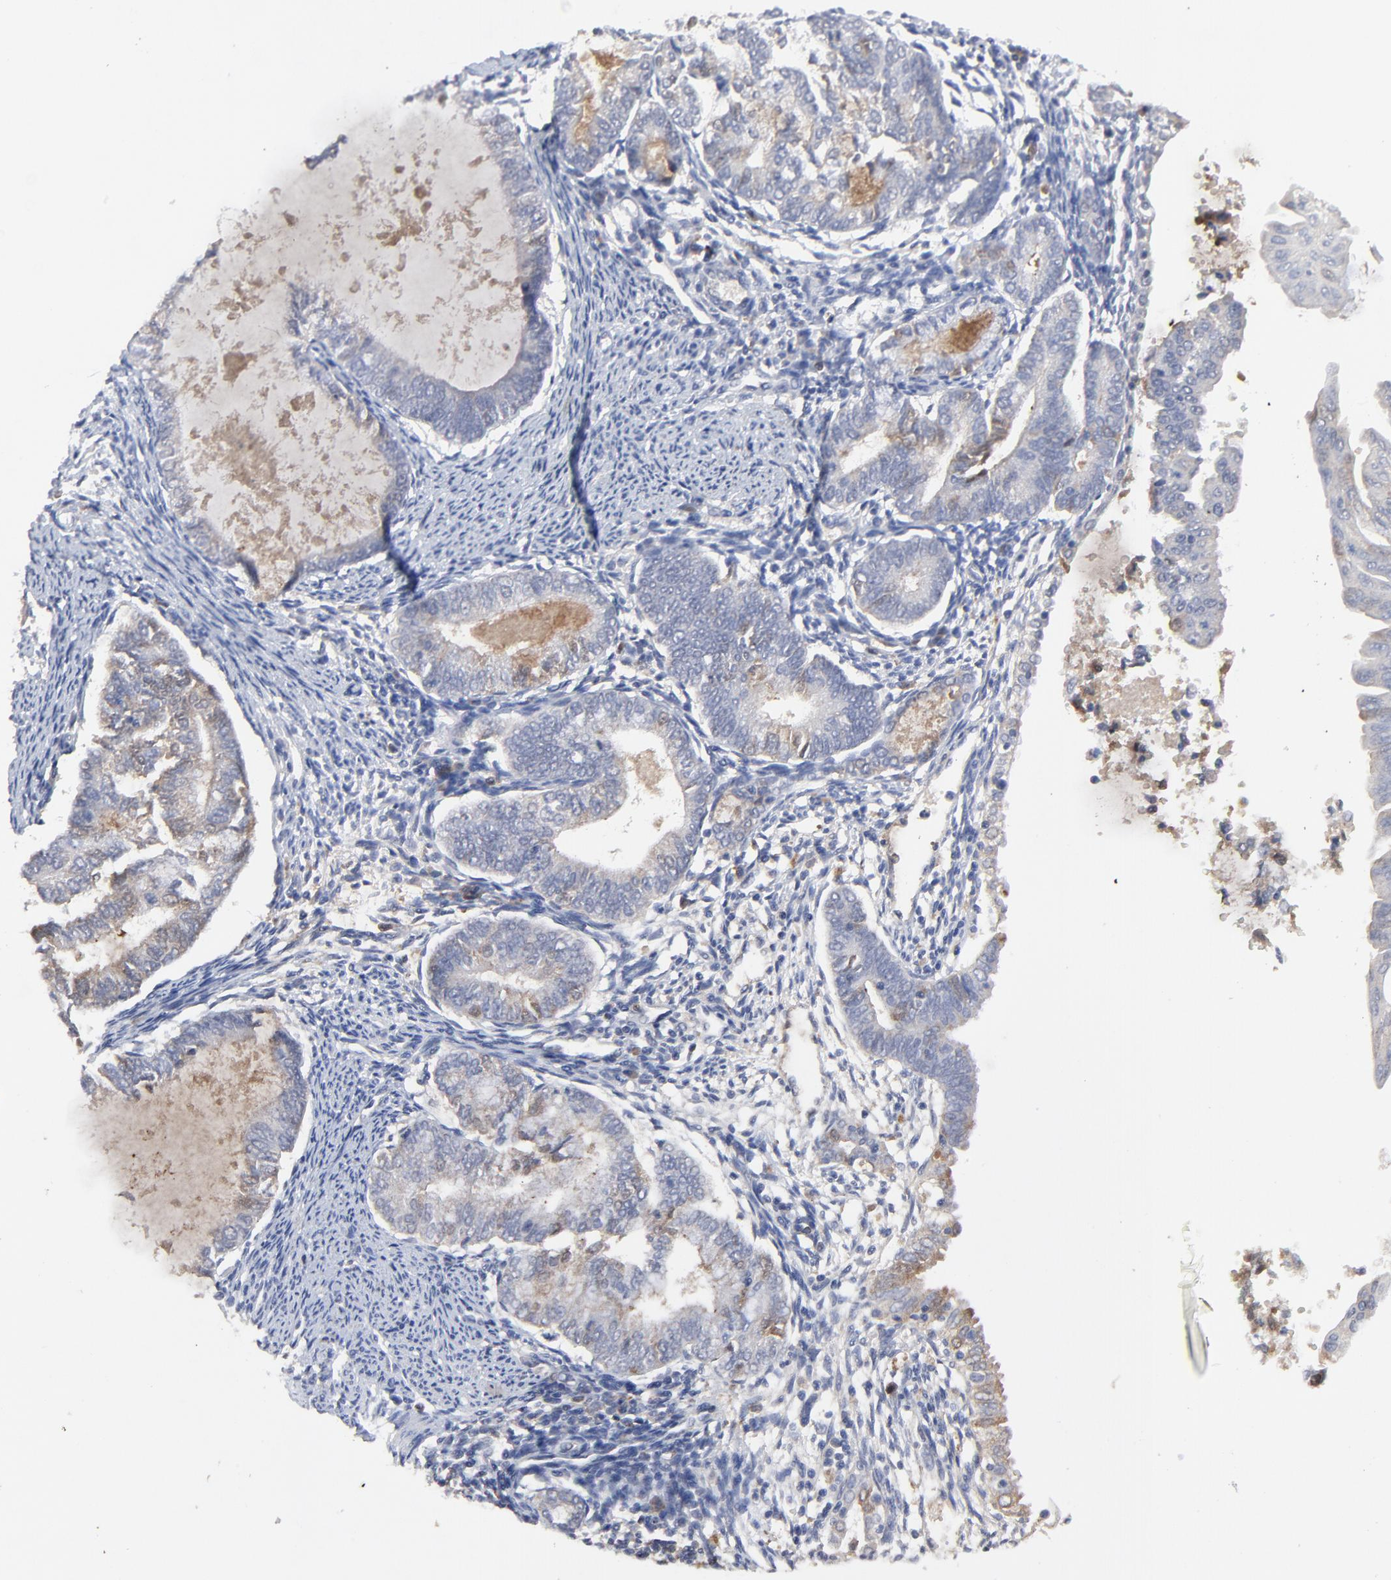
{"staining": {"intensity": "weak", "quantity": "<25%", "location": "cytoplasmic/membranous"}, "tissue": "endometrial cancer", "cell_type": "Tumor cells", "image_type": "cancer", "snomed": [{"axis": "morphology", "description": "Adenocarcinoma, NOS"}, {"axis": "topography", "description": "Endometrium"}], "caption": "DAB (3,3'-diaminobenzidine) immunohistochemical staining of endometrial cancer (adenocarcinoma) exhibits no significant expression in tumor cells. (Immunohistochemistry, brightfield microscopy, high magnification).", "gene": "VPREB3", "patient": {"sex": "female", "age": 63}}